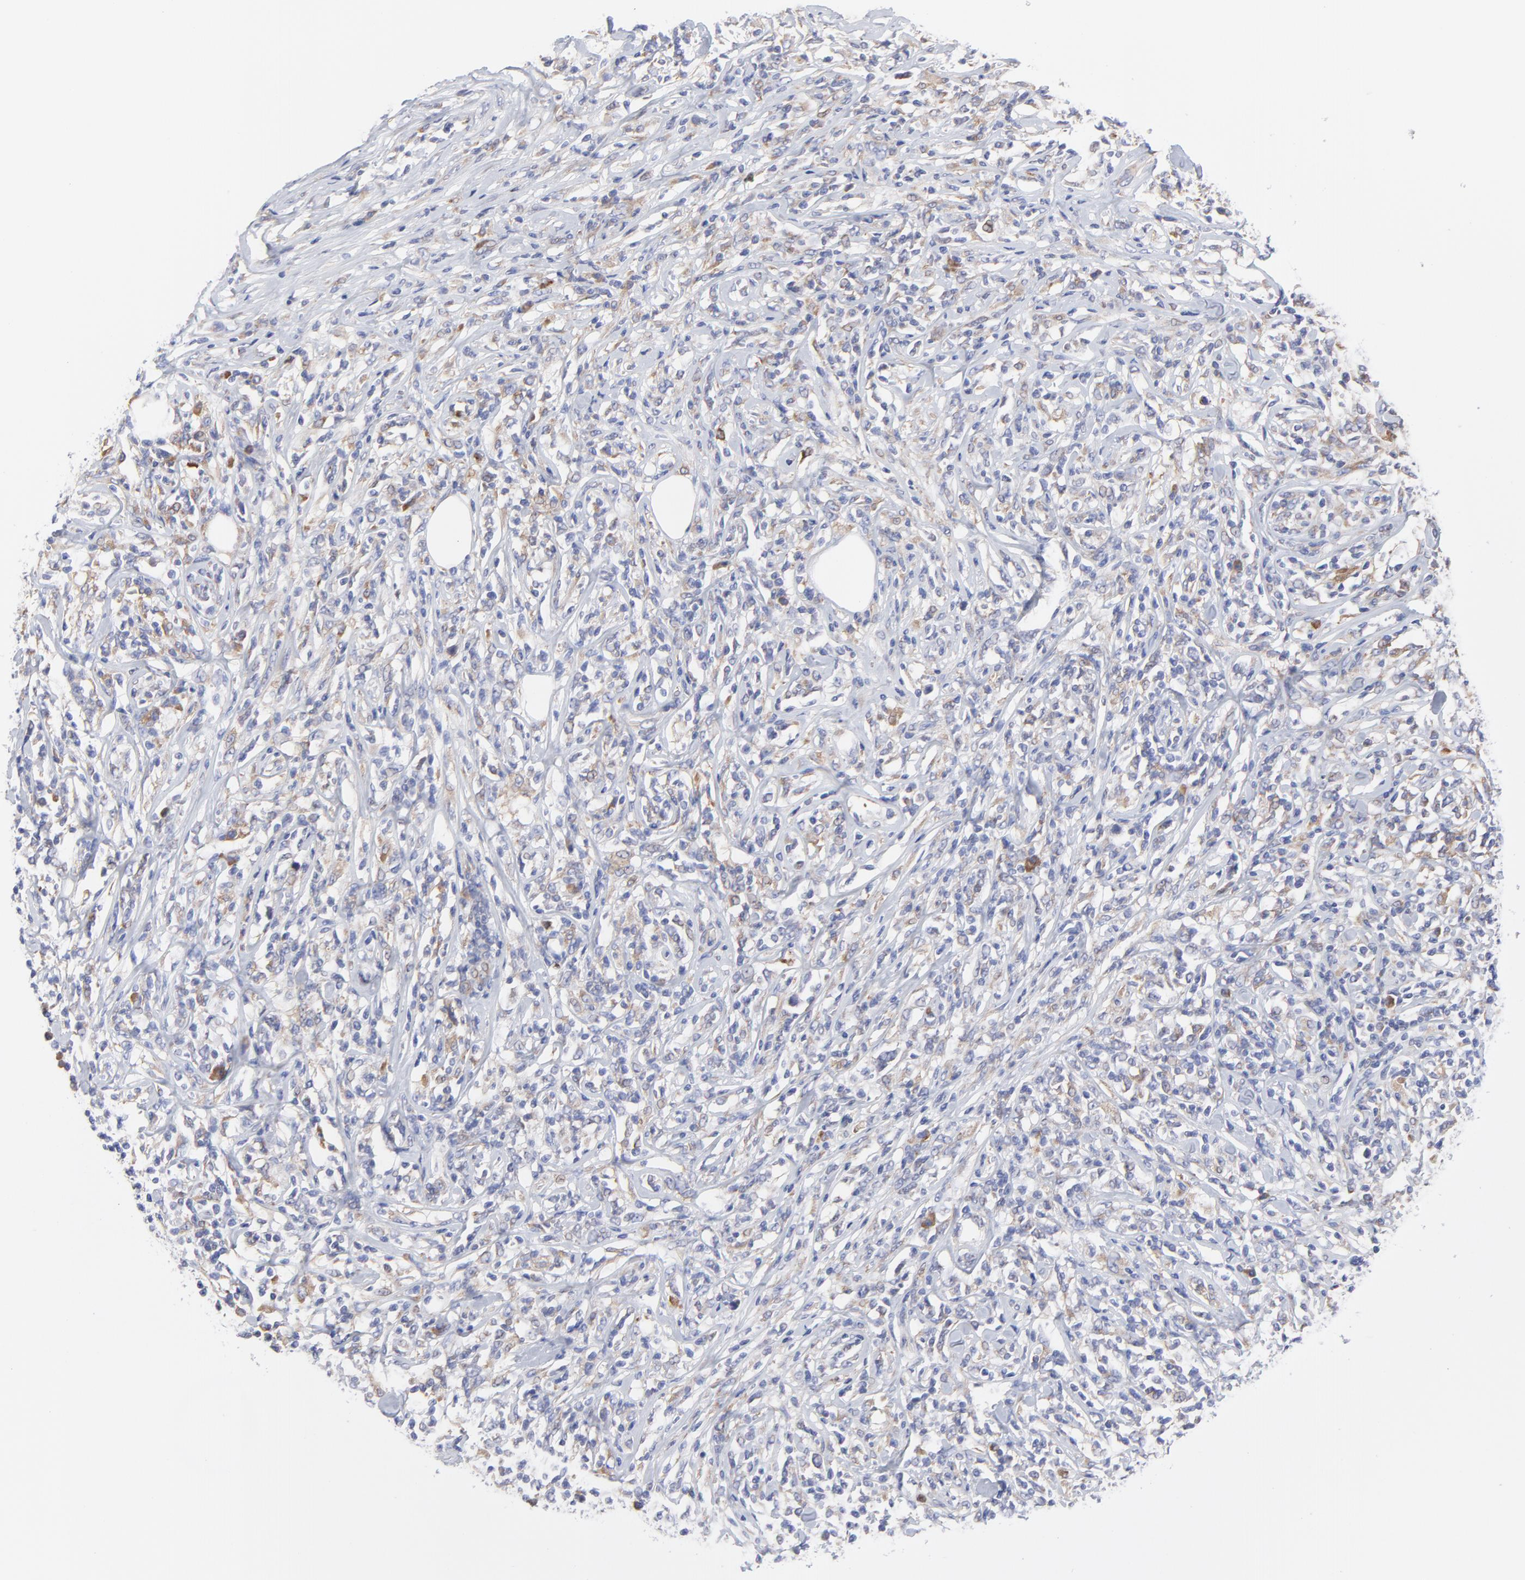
{"staining": {"intensity": "moderate", "quantity": "25%-75%", "location": "cytoplasmic/membranous"}, "tissue": "lymphoma", "cell_type": "Tumor cells", "image_type": "cancer", "snomed": [{"axis": "morphology", "description": "Malignant lymphoma, non-Hodgkin's type, High grade"}, {"axis": "topography", "description": "Lymph node"}], "caption": "High-grade malignant lymphoma, non-Hodgkin's type stained with DAB immunohistochemistry displays medium levels of moderate cytoplasmic/membranous staining in approximately 25%-75% of tumor cells.", "gene": "MOSPD2", "patient": {"sex": "female", "age": 84}}